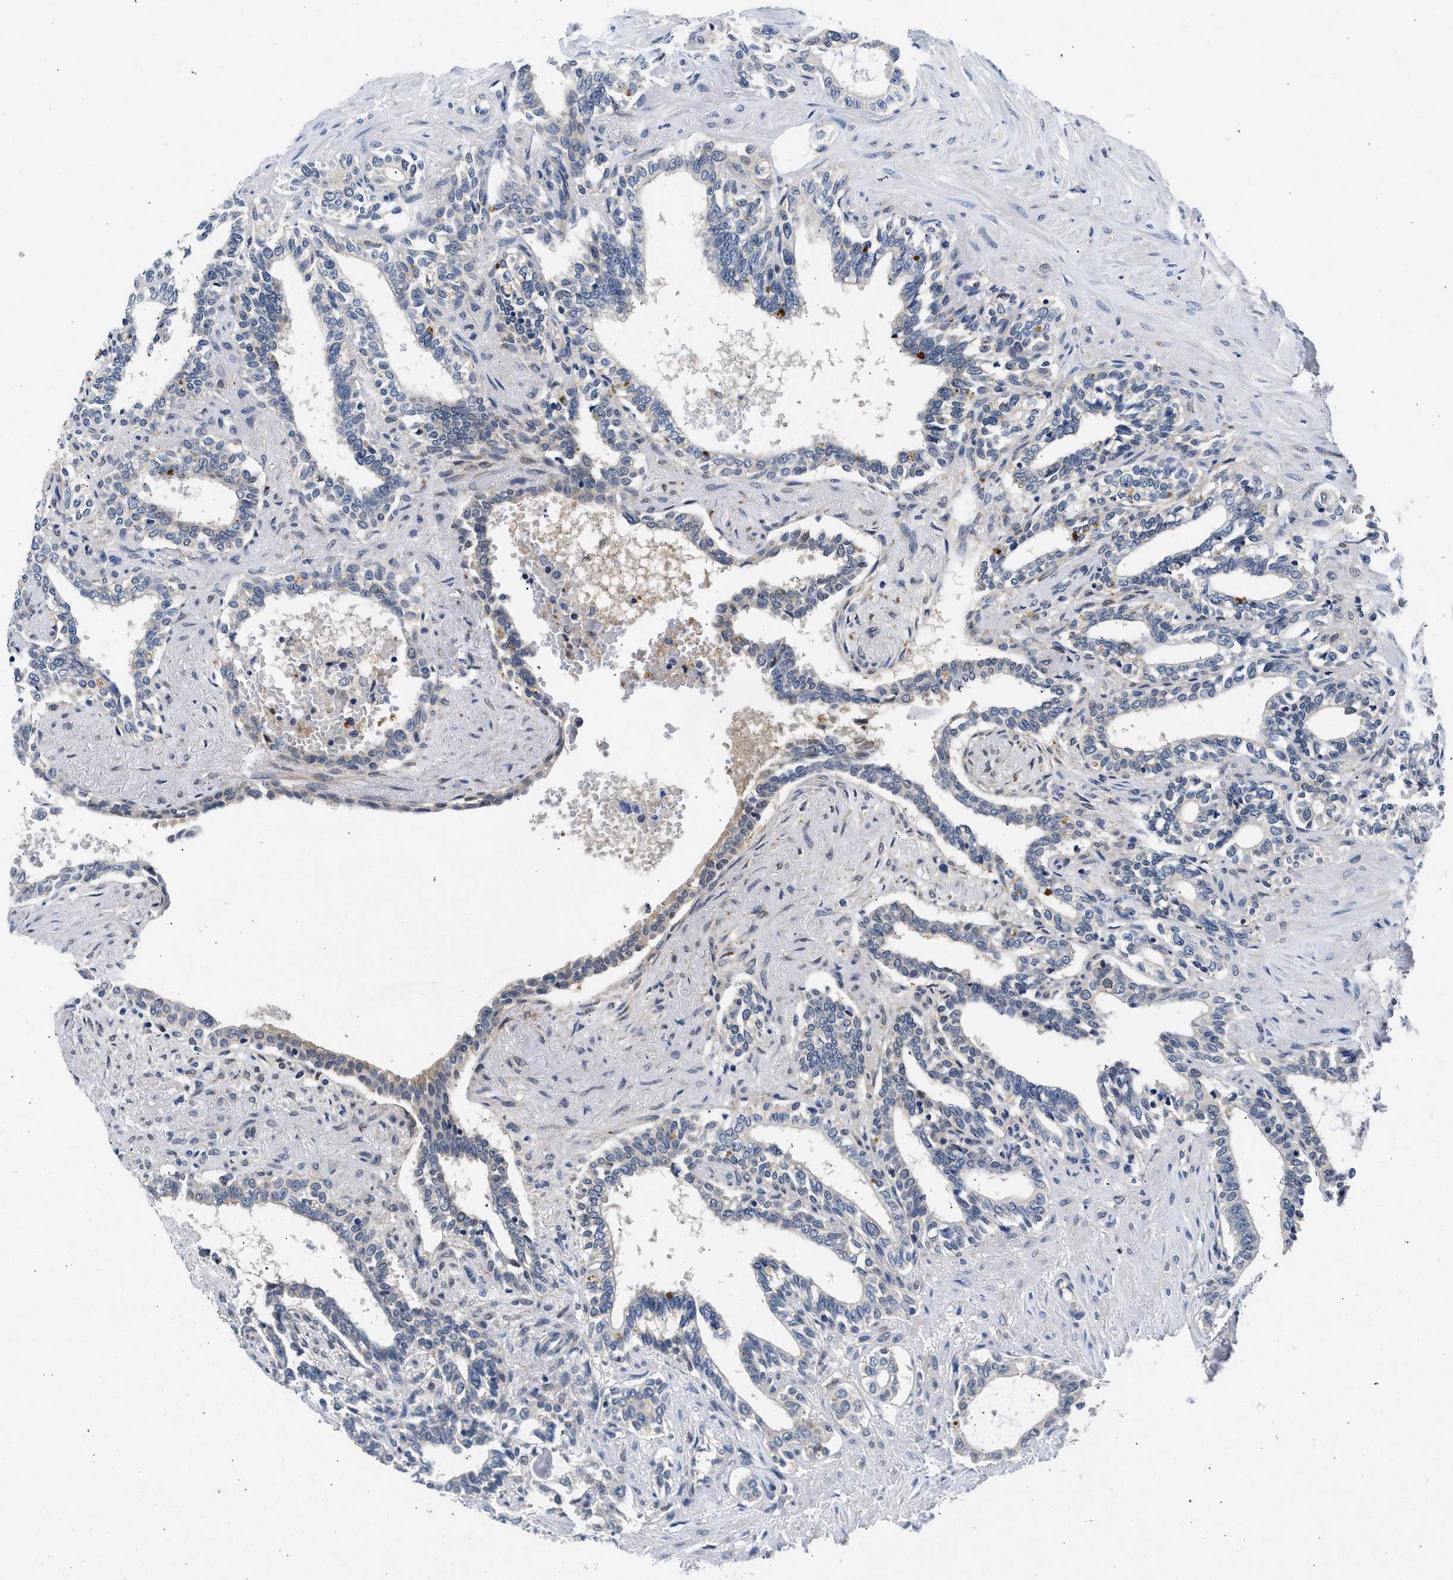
{"staining": {"intensity": "weak", "quantity": "<25%", "location": "cytoplasmic/membranous"}, "tissue": "seminal vesicle", "cell_type": "Glandular cells", "image_type": "normal", "snomed": [{"axis": "morphology", "description": "Normal tissue, NOS"}, {"axis": "morphology", "description": "Adenocarcinoma, High grade"}, {"axis": "topography", "description": "Prostate"}, {"axis": "topography", "description": "Seminal veicle"}], "caption": "Immunohistochemistry of benign human seminal vesicle shows no positivity in glandular cells.", "gene": "XPO5", "patient": {"sex": "male", "age": 55}}